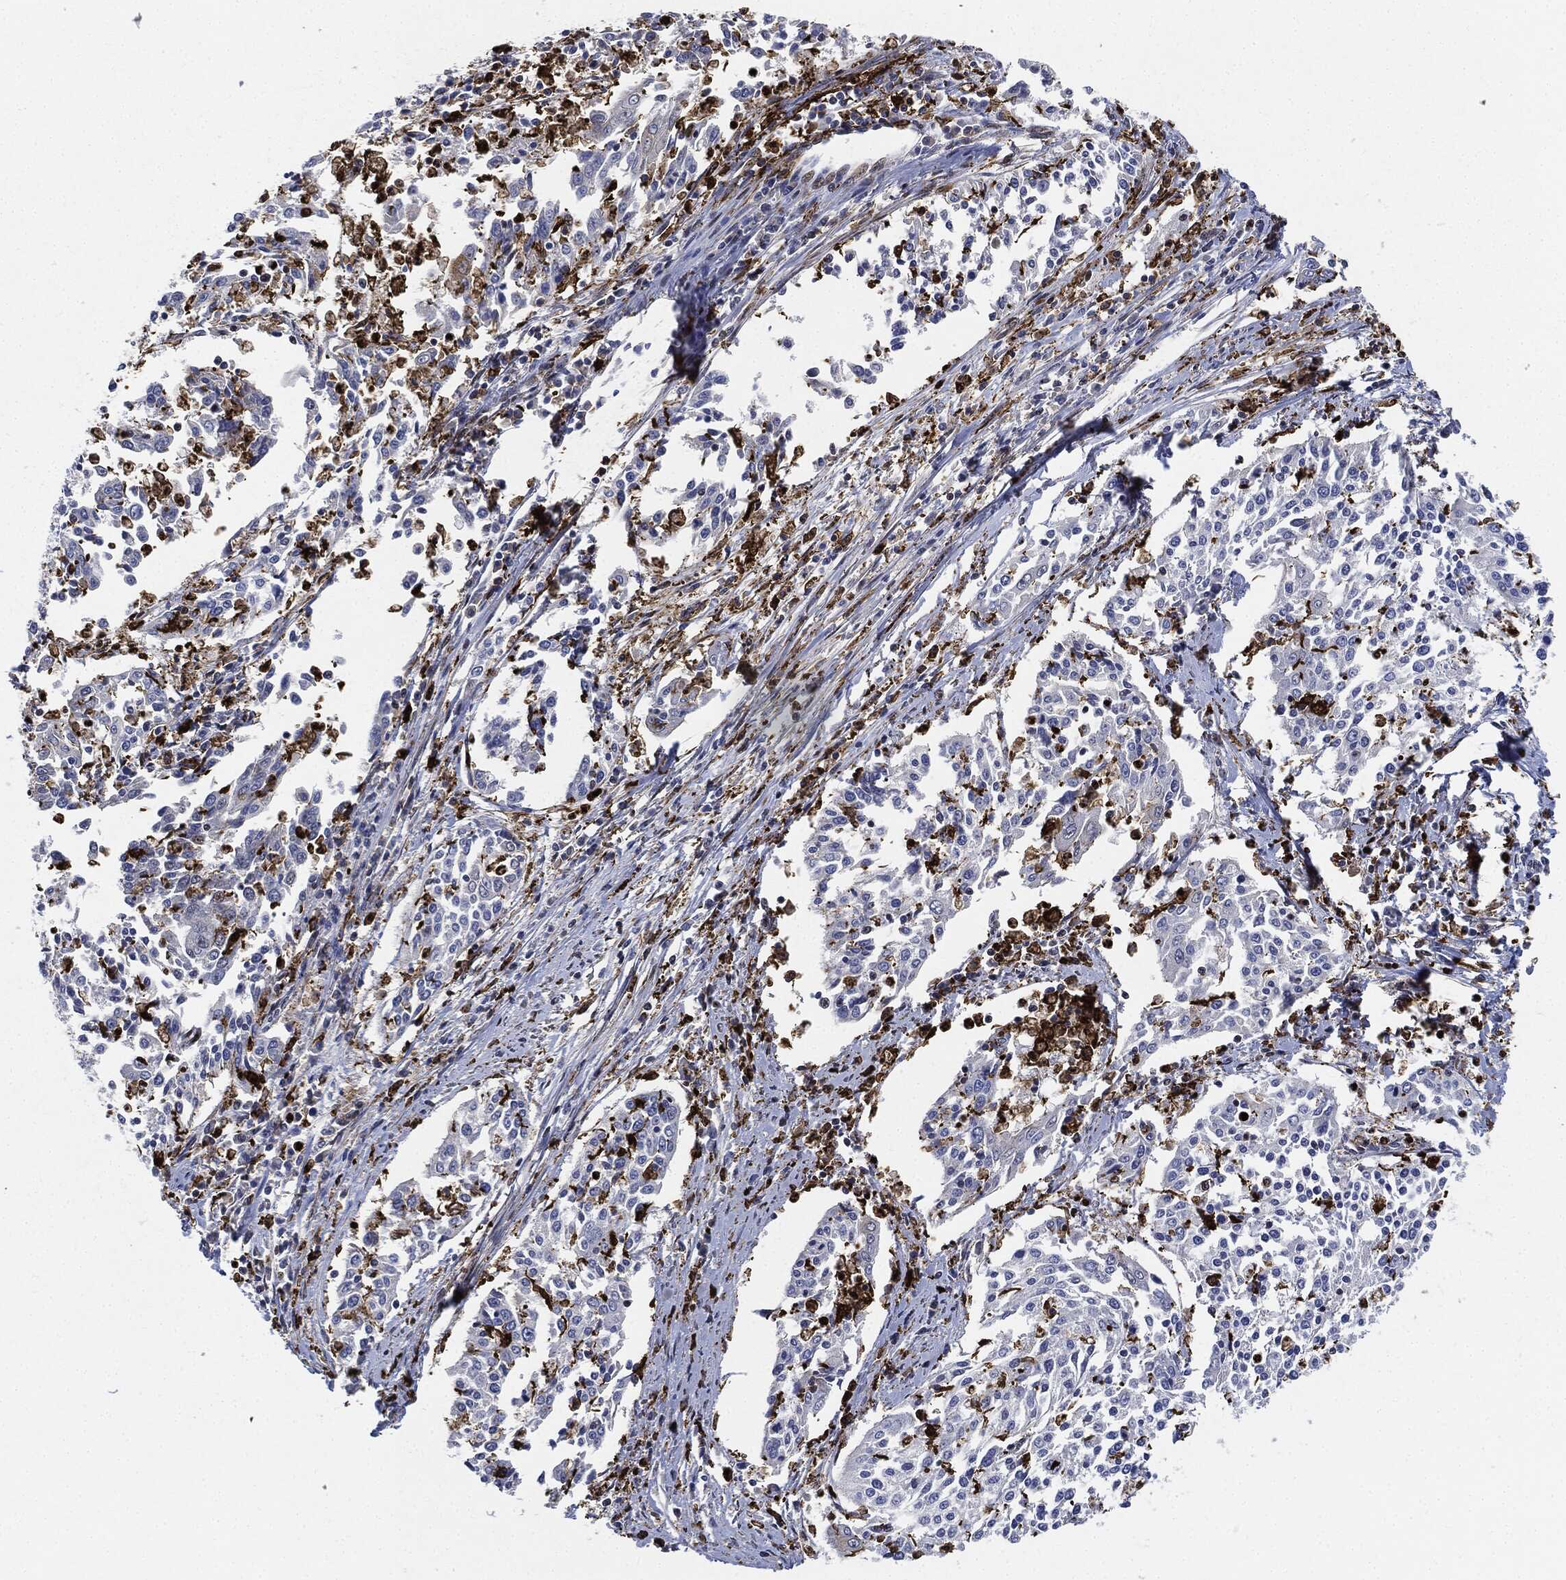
{"staining": {"intensity": "negative", "quantity": "none", "location": "none"}, "tissue": "cervical cancer", "cell_type": "Tumor cells", "image_type": "cancer", "snomed": [{"axis": "morphology", "description": "Squamous cell carcinoma, NOS"}, {"axis": "topography", "description": "Cervix"}], "caption": "The immunohistochemistry (IHC) micrograph has no significant expression in tumor cells of cervical cancer (squamous cell carcinoma) tissue. (Immunohistochemistry, brightfield microscopy, high magnification).", "gene": "NANOS3", "patient": {"sex": "female", "age": 41}}